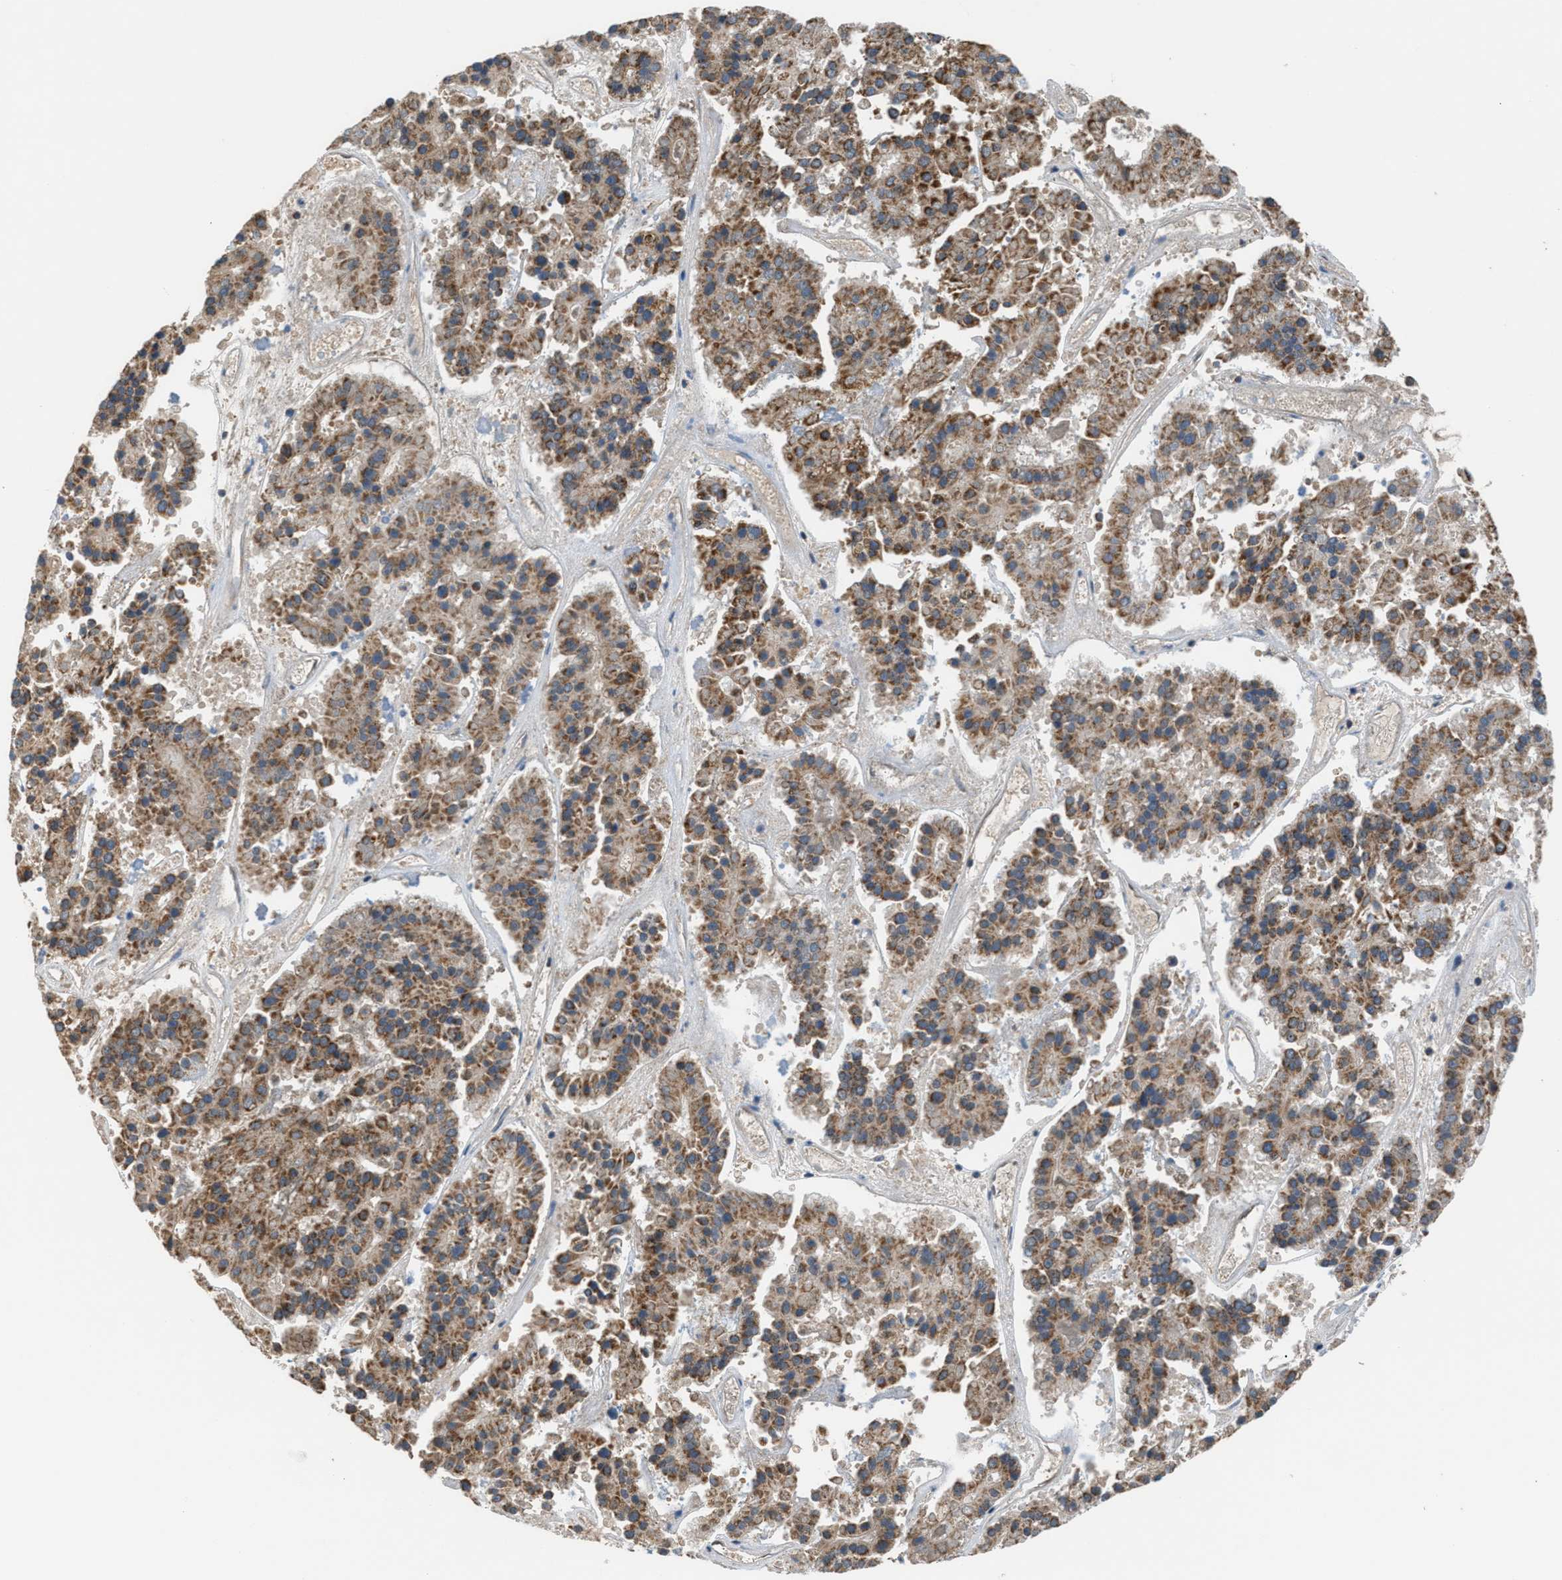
{"staining": {"intensity": "moderate", "quantity": ">75%", "location": "cytoplasmic/membranous"}, "tissue": "pancreatic cancer", "cell_type": "Tumor cells", "image_type": "cancer", "snomed": [{"axis": "morphology", "description": "Adenocarcinoma, NOS"}, {"axis": "topography", "description": "Pancreas"}], "caption": "A photomicrograph of human pancreatic cancer stained for a protein shows moderate cytoplasmic/membranous brown staining in tumor cells.", "gene": "SGSM2", "patient": {"sex": "male", "age": 50}}